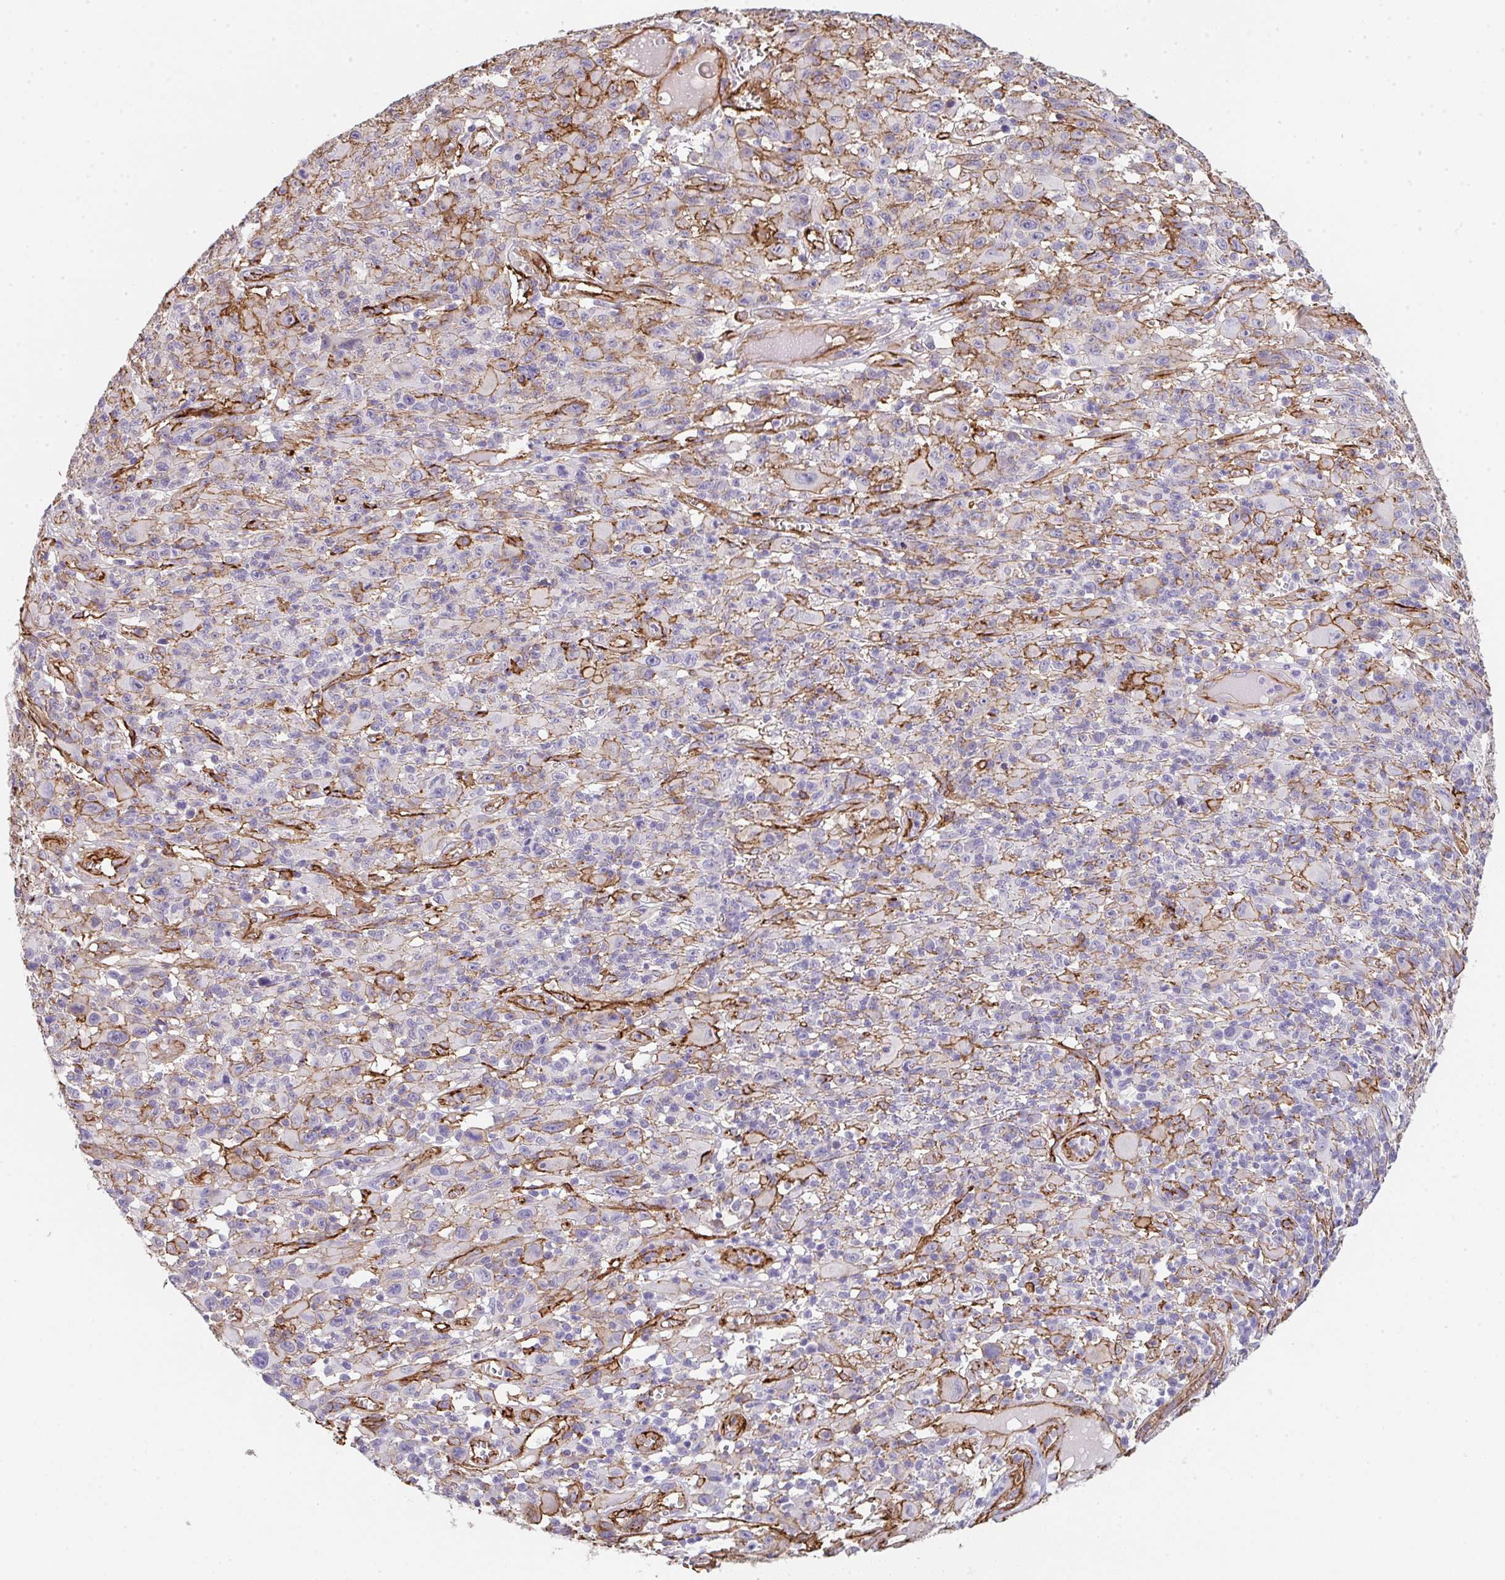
{"staining": {"intensity": "weak", "quantity": "<25%", "location": "cytoplasmic/membranous"}, "tissue": "melanoma", "cell_type": "Tumor cells", "image_type": "cancer", "snomed": [{"axis": "morphology", "description": "Malignant melanoma, NOS"}, {"axis": "topography", "description": "Skin"}], "caption": "Immunohistochemistry of human malignant melanoma shows no expression in tumor cells.", "gene": "DBN1", "patient": {"sex": "male", "age": 46}}